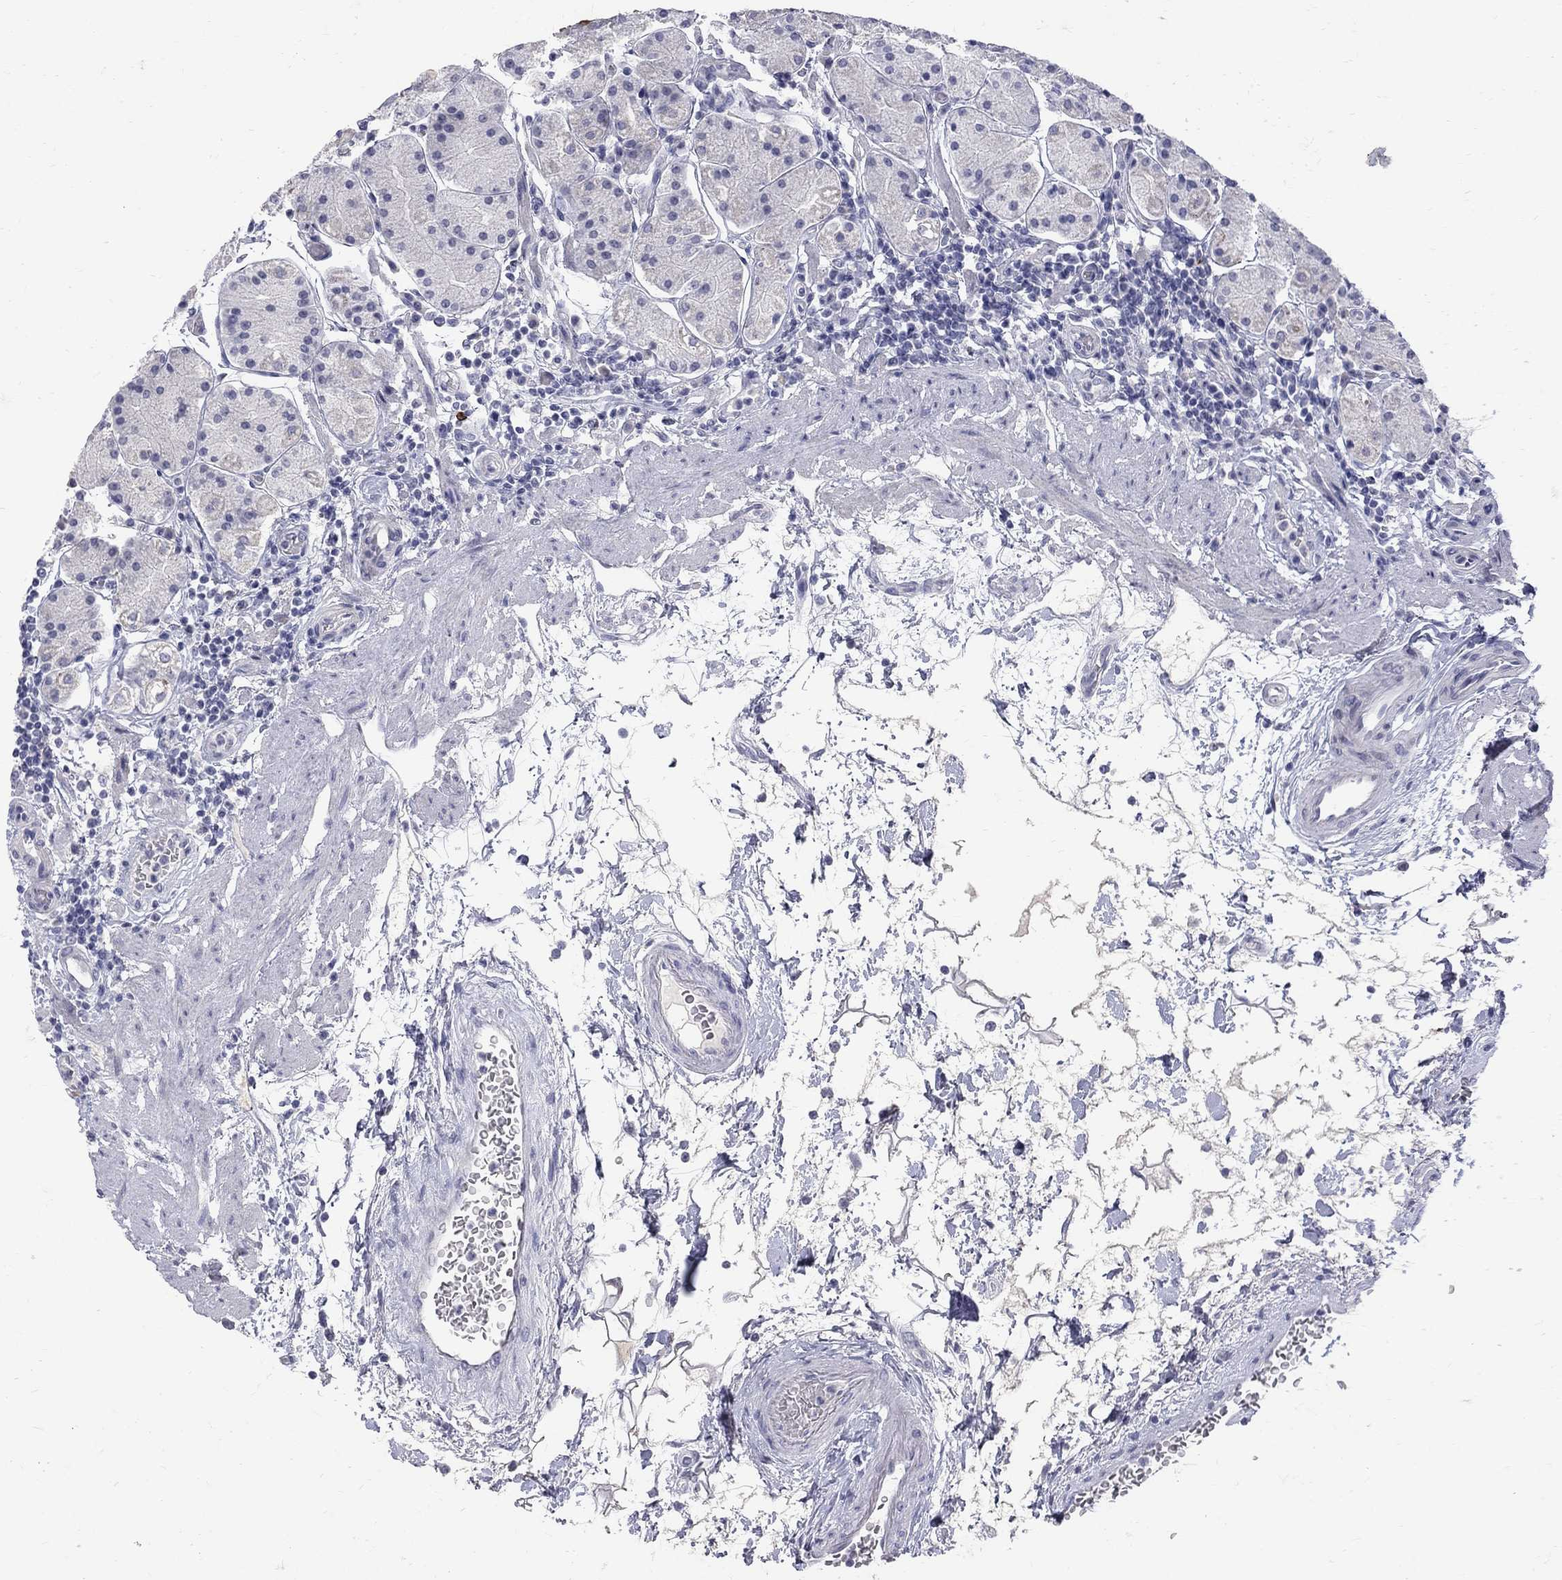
{"staining": {"intensity": "weak", "quantity": "<25%", "location": "cytoplasmic/membranous"}, "tissue": "stomach", "cell_type": "Glandular cells", "image_type": "normal", "snomed": [{"axis": "morphology", "description": "Normal tissue, NOS"}, {"axis": "topography", "description": "Stomach"}], "caption": "This photomicrograph is of unremarkable stomach stained with immunohistochemistry to label a protein in brown with the nuclei are counter-stained blue. There is no staining in glandular cells. (IHC, brightfield microscopy, high magnification).", "gene": "CTNND2", "patient": {"sex": "male", "age": 54}}